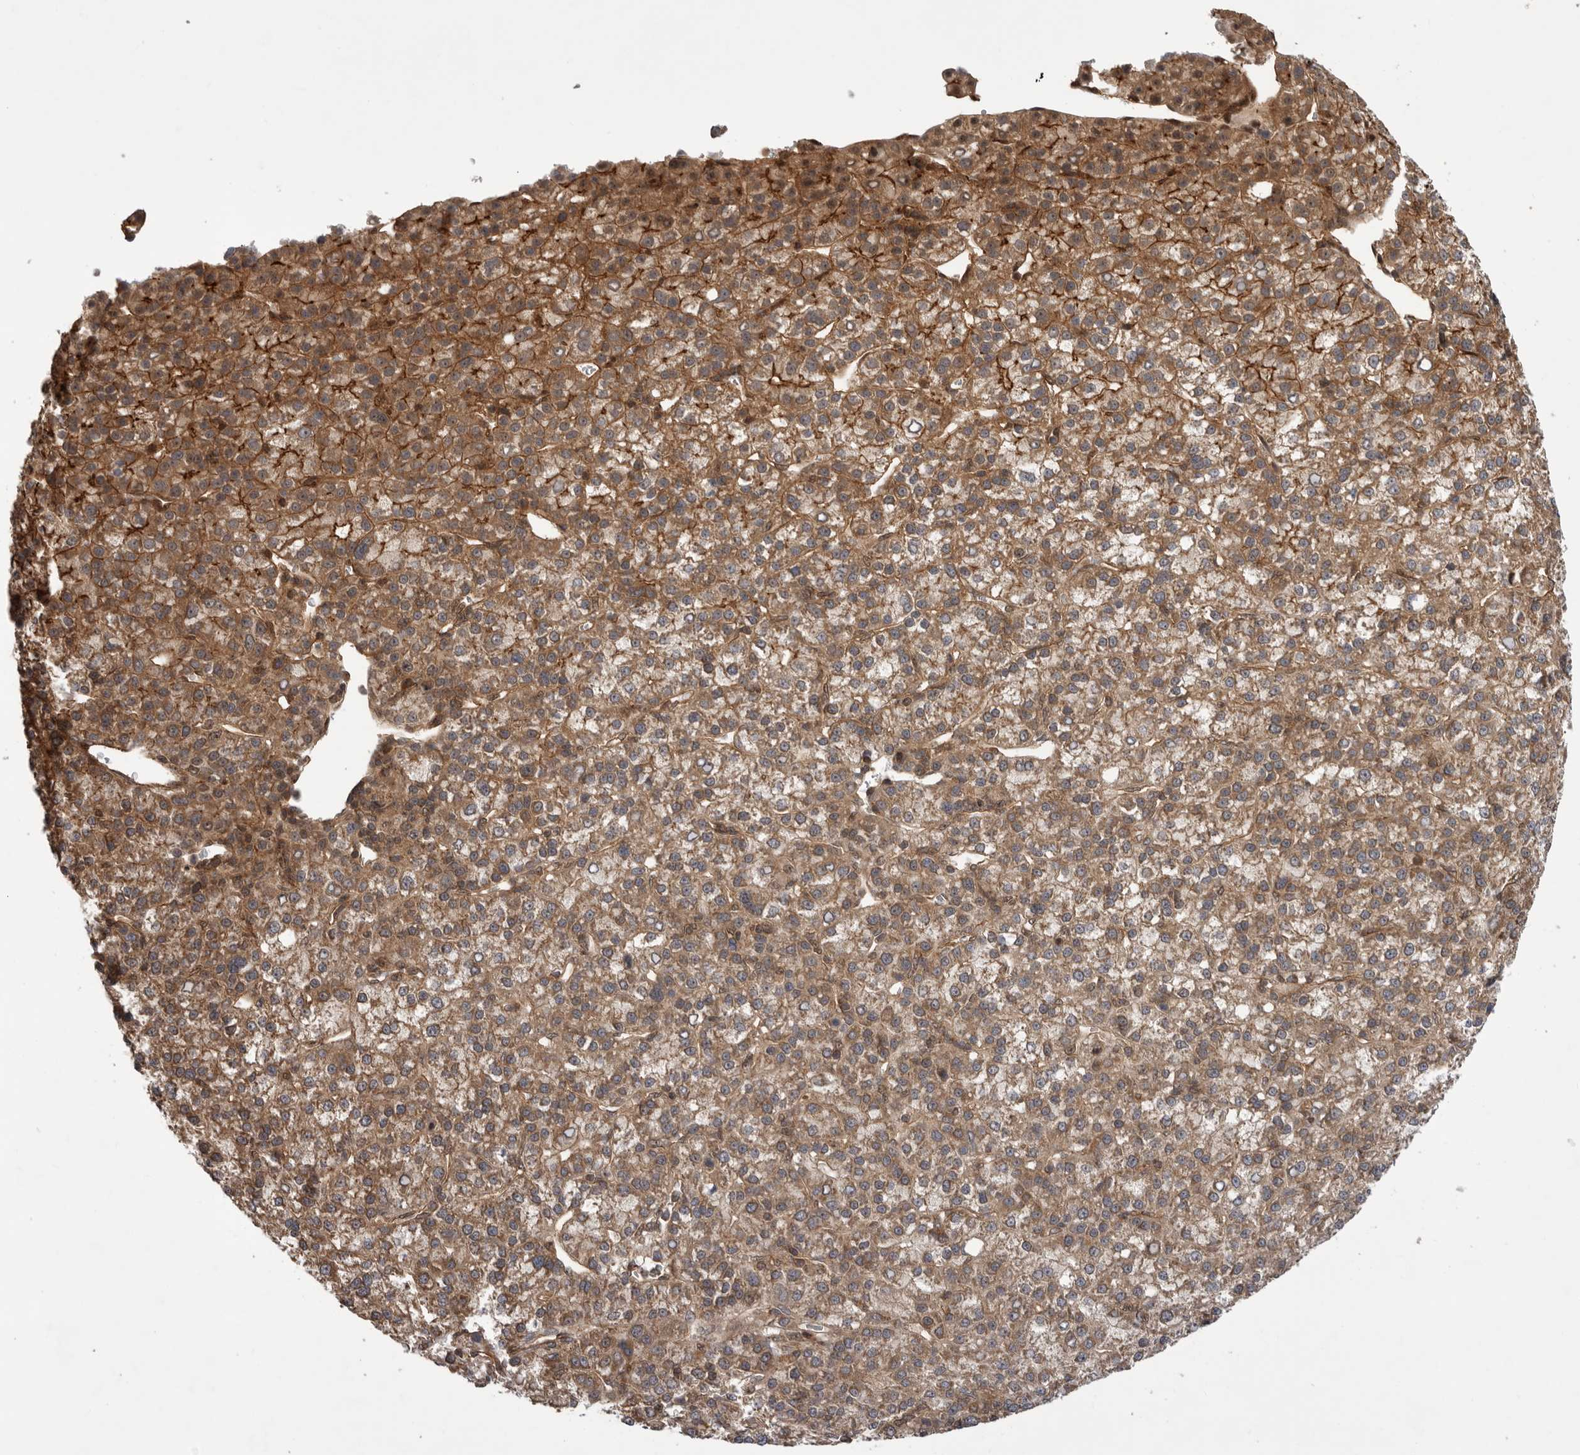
{"staining": {"intensity": "moderate", "quantity": ">75%", "location": "cytoplasmic/membranous"}, "tissue": "liver cancer", "cell_type": "Tumor cells", "image_type": "cancer", "snomed": [{"axis": "morphology", "description": "Carcinoma, Hepatocellular, NOS"}, {"axis": "topography", "description": "Liver"}], "caption": "High-magnification brightfield microscopy of liver cancer stained with DAB (3,3'-diaminobenzidine) (brown) and counterstained with hematoxylin (blue). tumor cells exhibit moderate cytoplasmic/membranous expression is present in approximately>75% of cells. The protein is shown in brown color, while the nuclei are stained blue.", "gene": "DHDDS", "patient": {"sex": "female", "age": 58}}